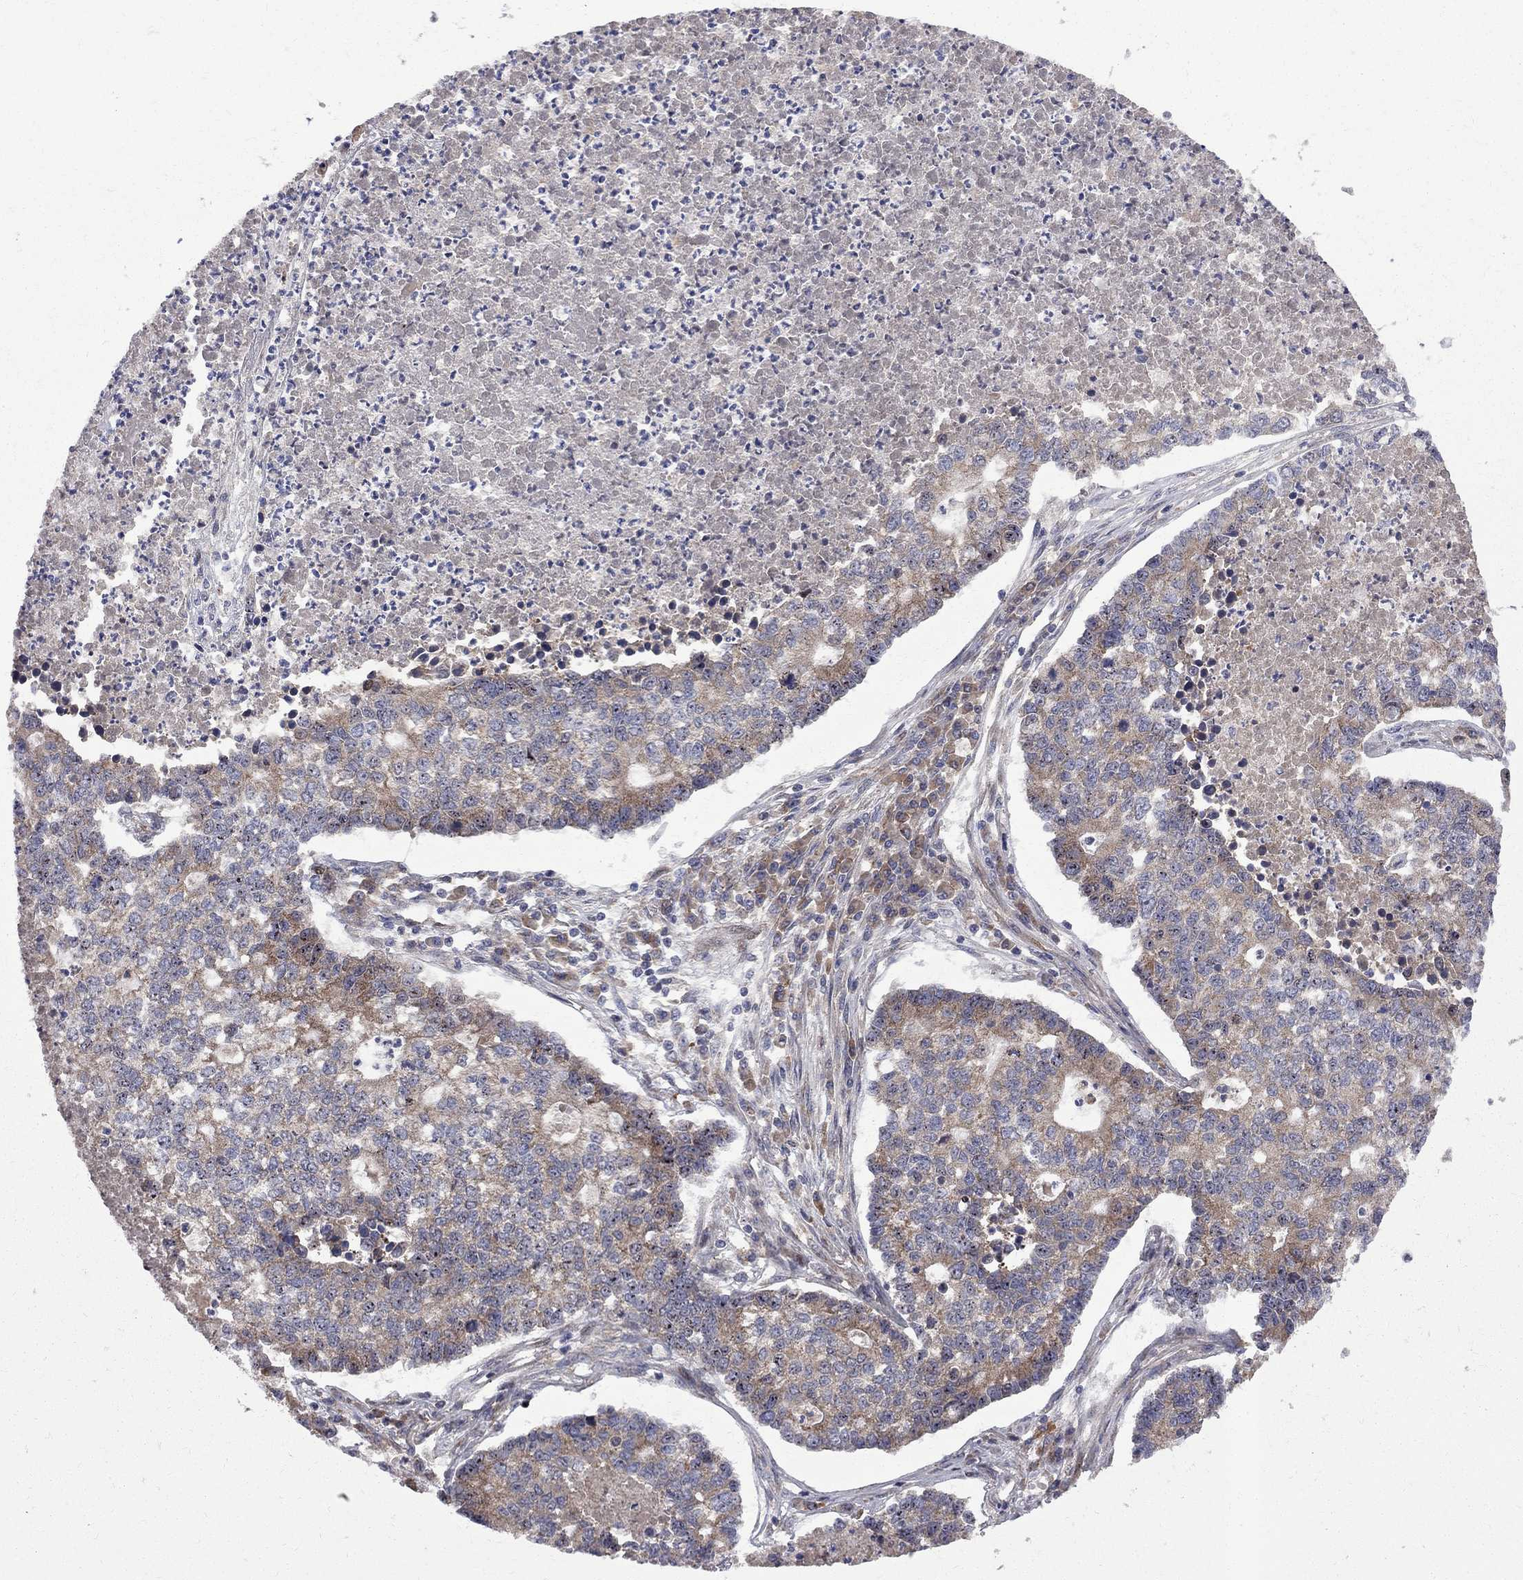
{"staining": {"intensity": "weak", "quantity": ">75%", "location": "cytoplasmic/membranous"}, "tissue": "lung cancer", "cell_type": "Tumor cells", "image_type": "cancer", "snomed": [{"axis": "morphology", "description": "Adenocarcinoma, NOS"}, {"axis": "topography", "description": "Lung"}], "caption": "The immunohistochemical stain labels weak cytoplasmic/membranous staining in tumor cells of lung cancer (adenocarcinoma) tissue.", "gene": "CNOT11", "patient": {"sex": "male", "age": 57}}